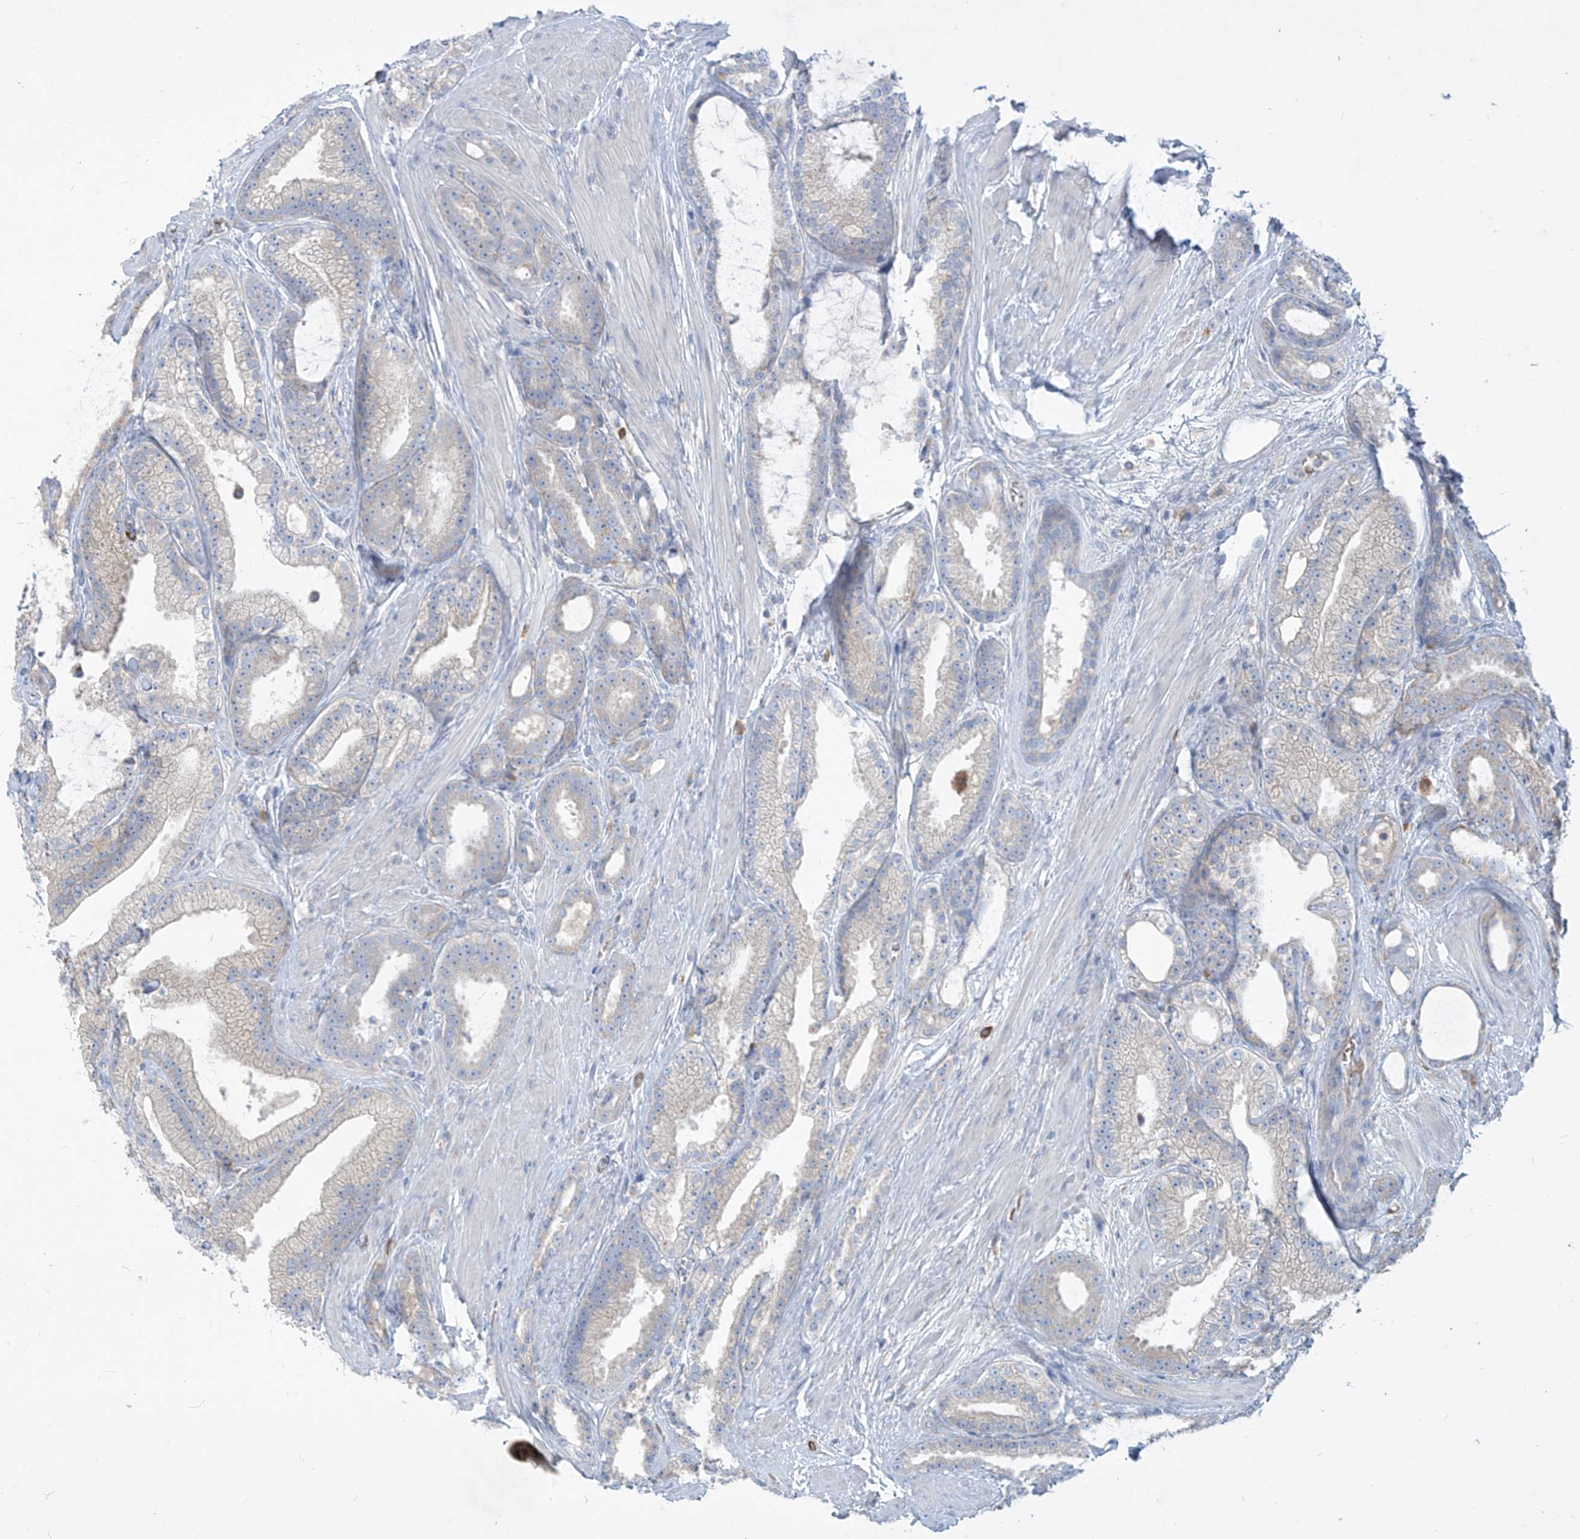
{"staining": {"intensity": "weak", "quantity": "<25%", "location": "cytoplasmic/membranous"}, "tissue": "prostate cancer", "cell_type": "Tumor cells", "image_type": "cancer", "snomed": [{"axis": "morphology", "description": "Adenocarcinoma, High grade"}, {"axis": "topography", "description": "Prostate"}], "caption": "The micrograph exhibits no staining of tumor cells in adenocarcinoma (high-grade) (prostate).", "gene": "DGKQ", "patient": {"sex": "male", "age": 60}}